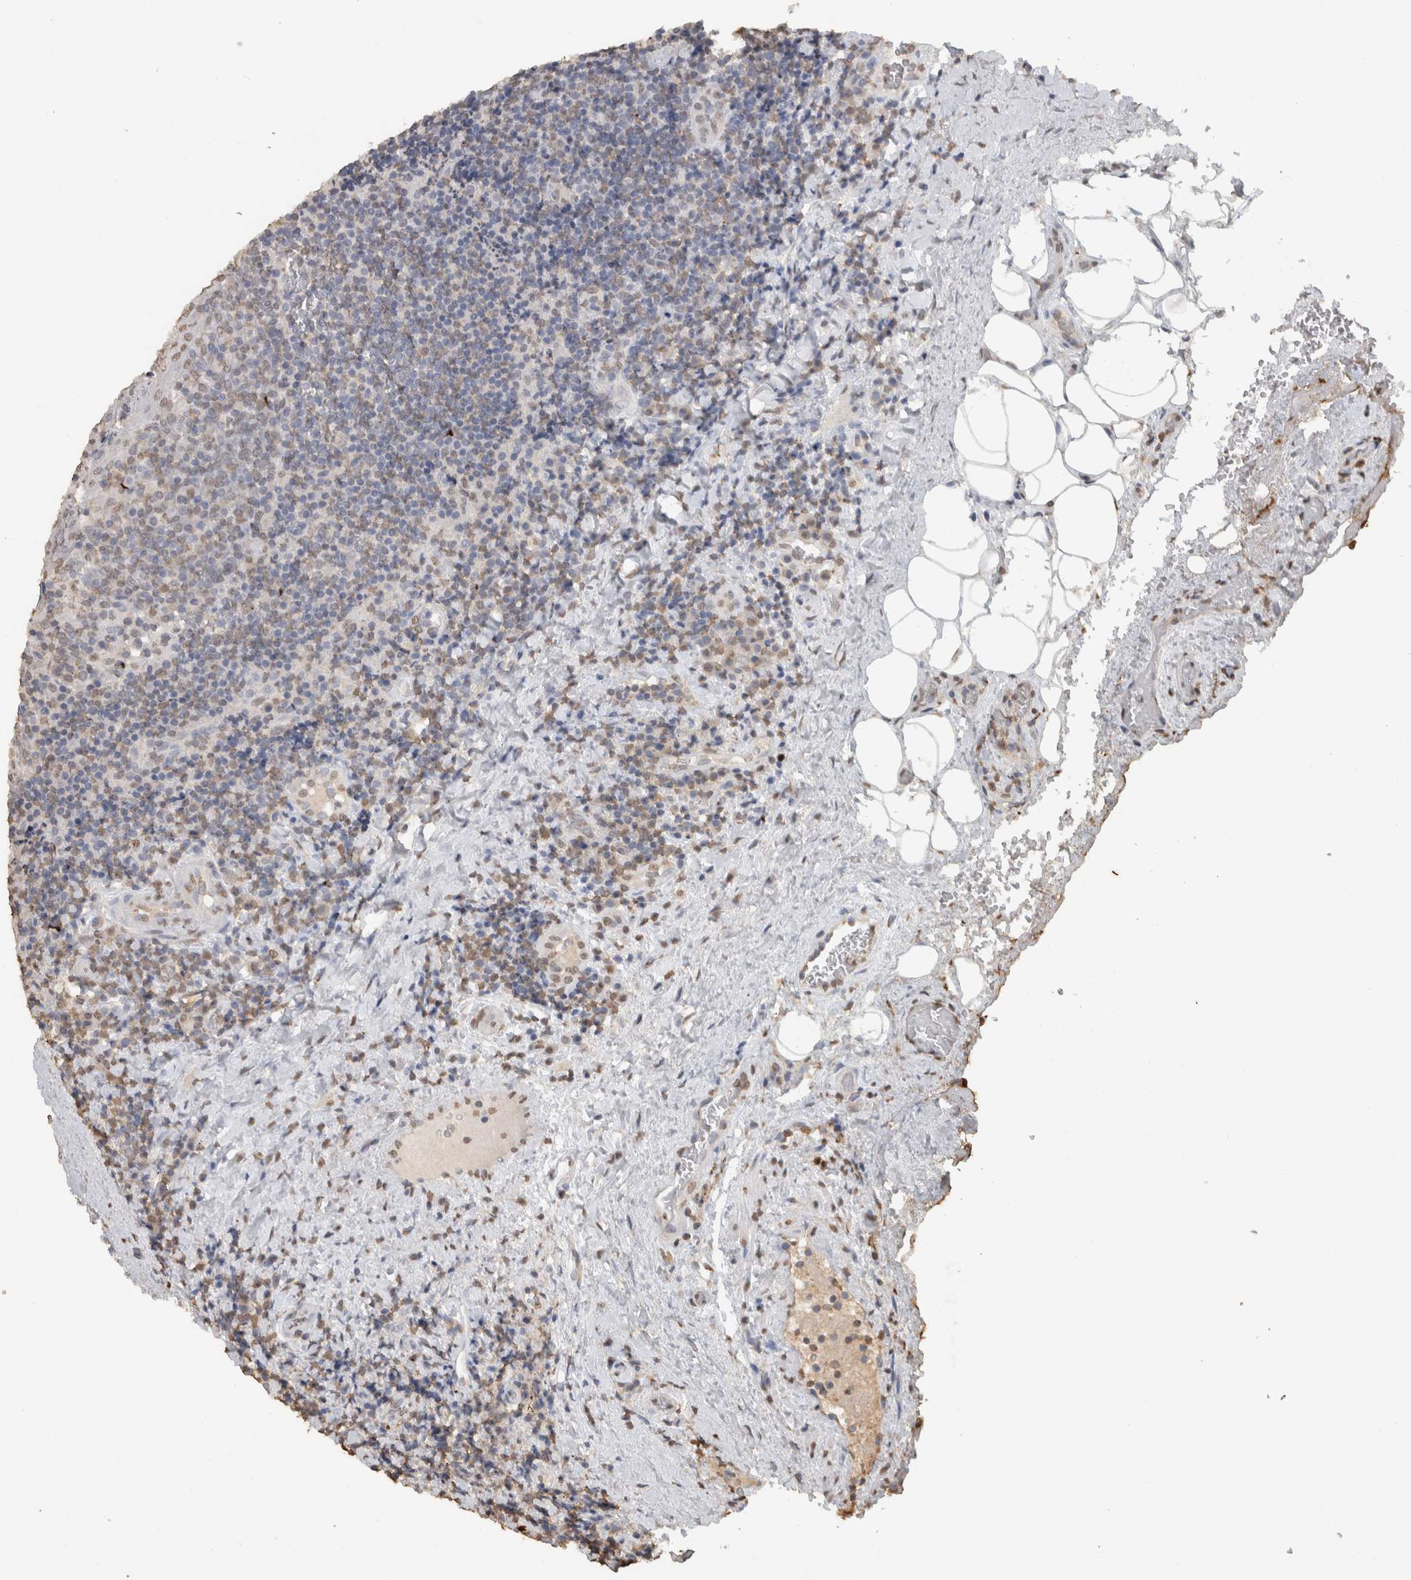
{"staining": {"intensity": "weak", "quantity": "<25%", "location": "nuclear"}, "tissue": "lymphoma", "cell_type": "Tumor cells", "image_type": "cancer", "snomed": [{"axis": "morphology", "description": "Malignant lymphoma, non-Hodgkin's type, High grade"}, {"axis": "topography", "description": "Tonsil"}], "caption": "This histopathology image is of high-grade malignant lymphoma, non-Hodgkin's type stained with immunohistochemistry (IHC) to label a protein in brown with the nuclei are counter-stained blue. There is no staining in tumor cells. Nuclei are stained in blue.", "gene": "HAND2", "patient": {"sex": "female", "age": 36}}